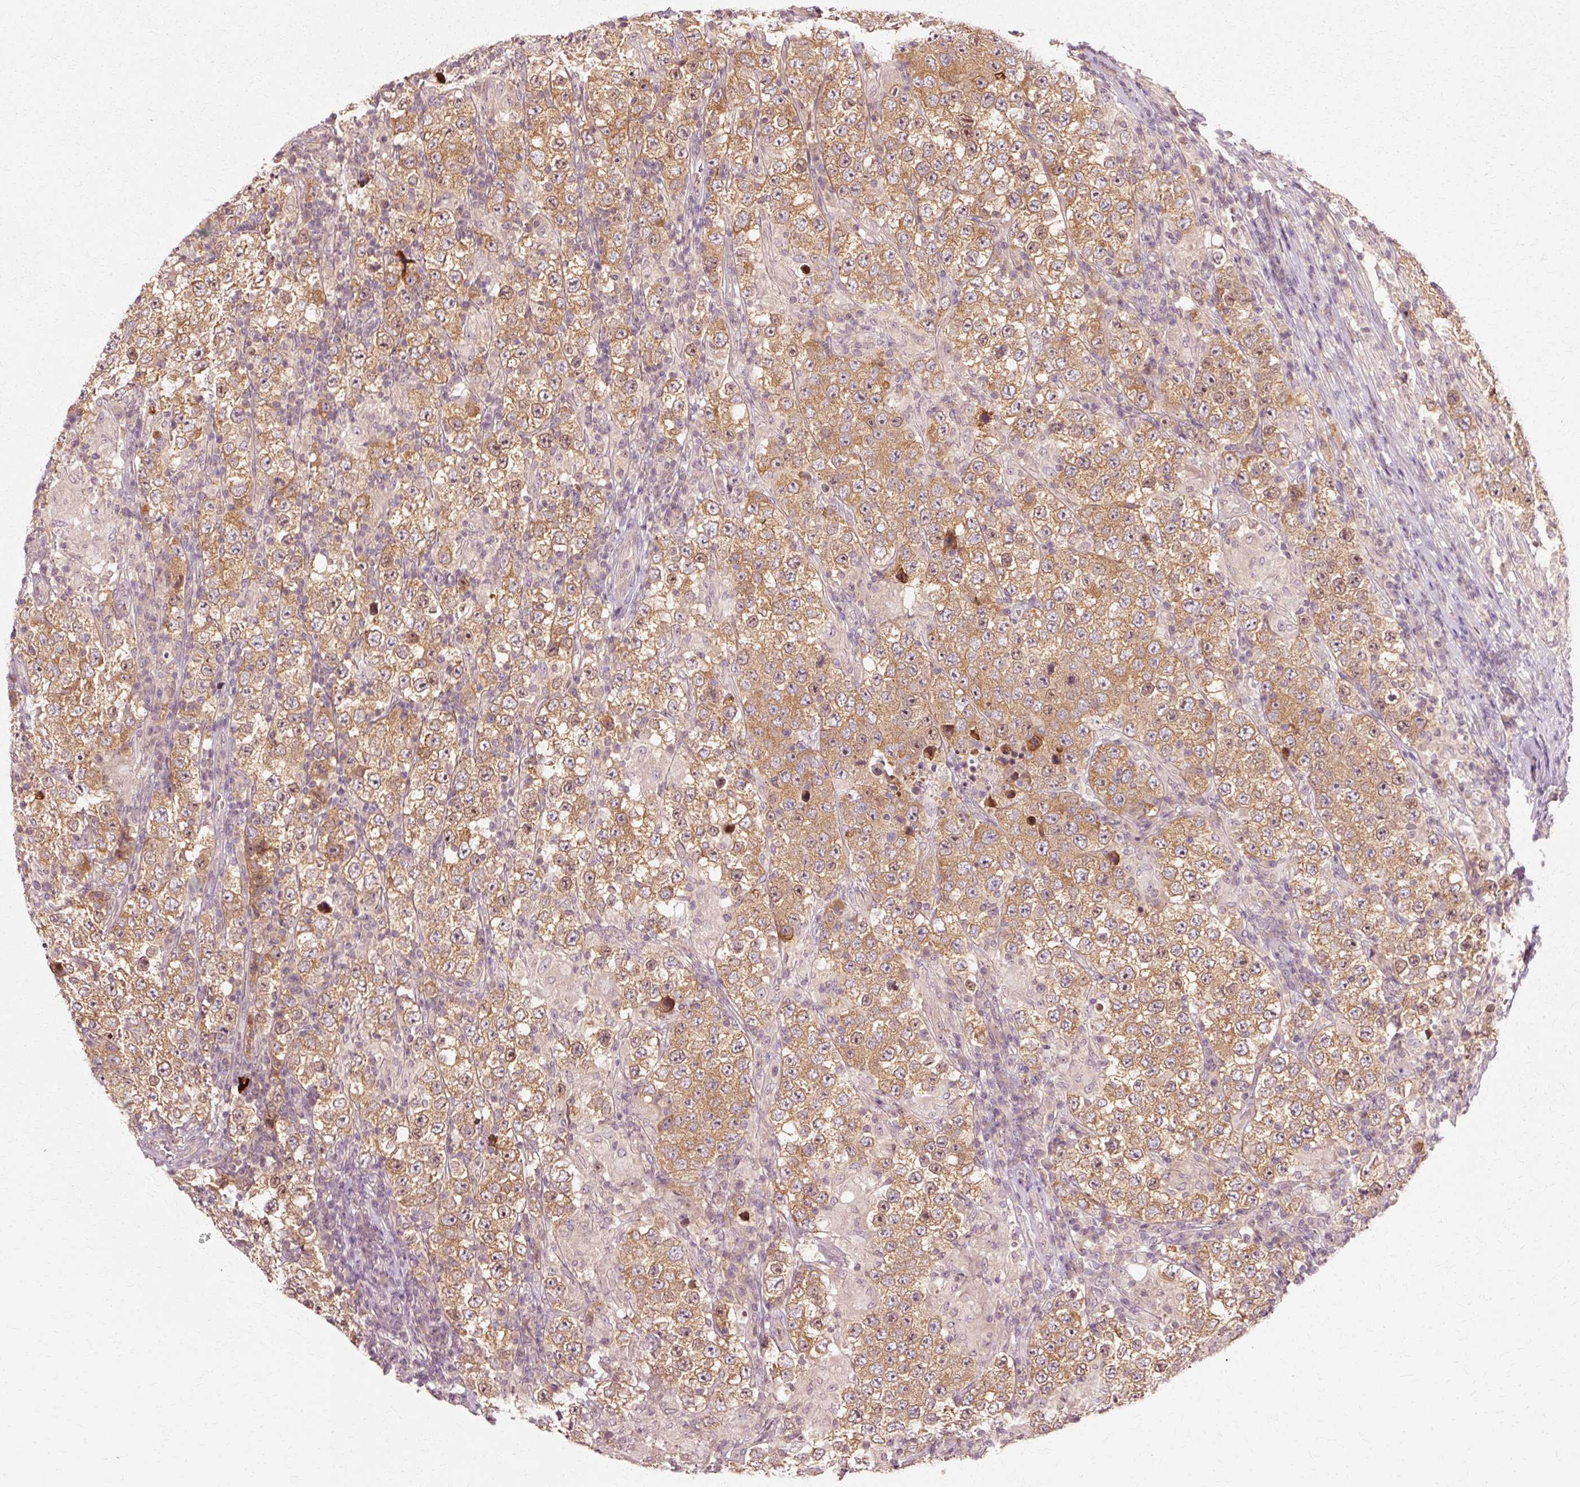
{"staining": {"intensity": "moderate", "quantity": ">75%", "location": "cytoplasmic/membranous"}, "tissue": "testis cancer", "cell_type": "Tumor cells", "image_type": "cancer", "snomed": [{"axis": "morphology", "description": "Normal tissue, NOS"}, {"axis": "morphology", "description": "Urothelial carcinoma, High grade"}, {"axis": "morphology", "description": "Seminoma, NOS"}, {"axis": "morphology", "description": "Carcinoma, Embryonal, NOS"}, {"axis": "topography", "description": "Urinary bladder"}, {"axis": "topography", "description": "Testis"}], "caption": "Human testis high-grade urothelial carcinoma stained with a brown dye displays moderate cytoplasmic/membranous positive staining in approximately >75% of tumor cells.", "gene": "RGPD5", "patient": {"sex": "male", "age": 41}}